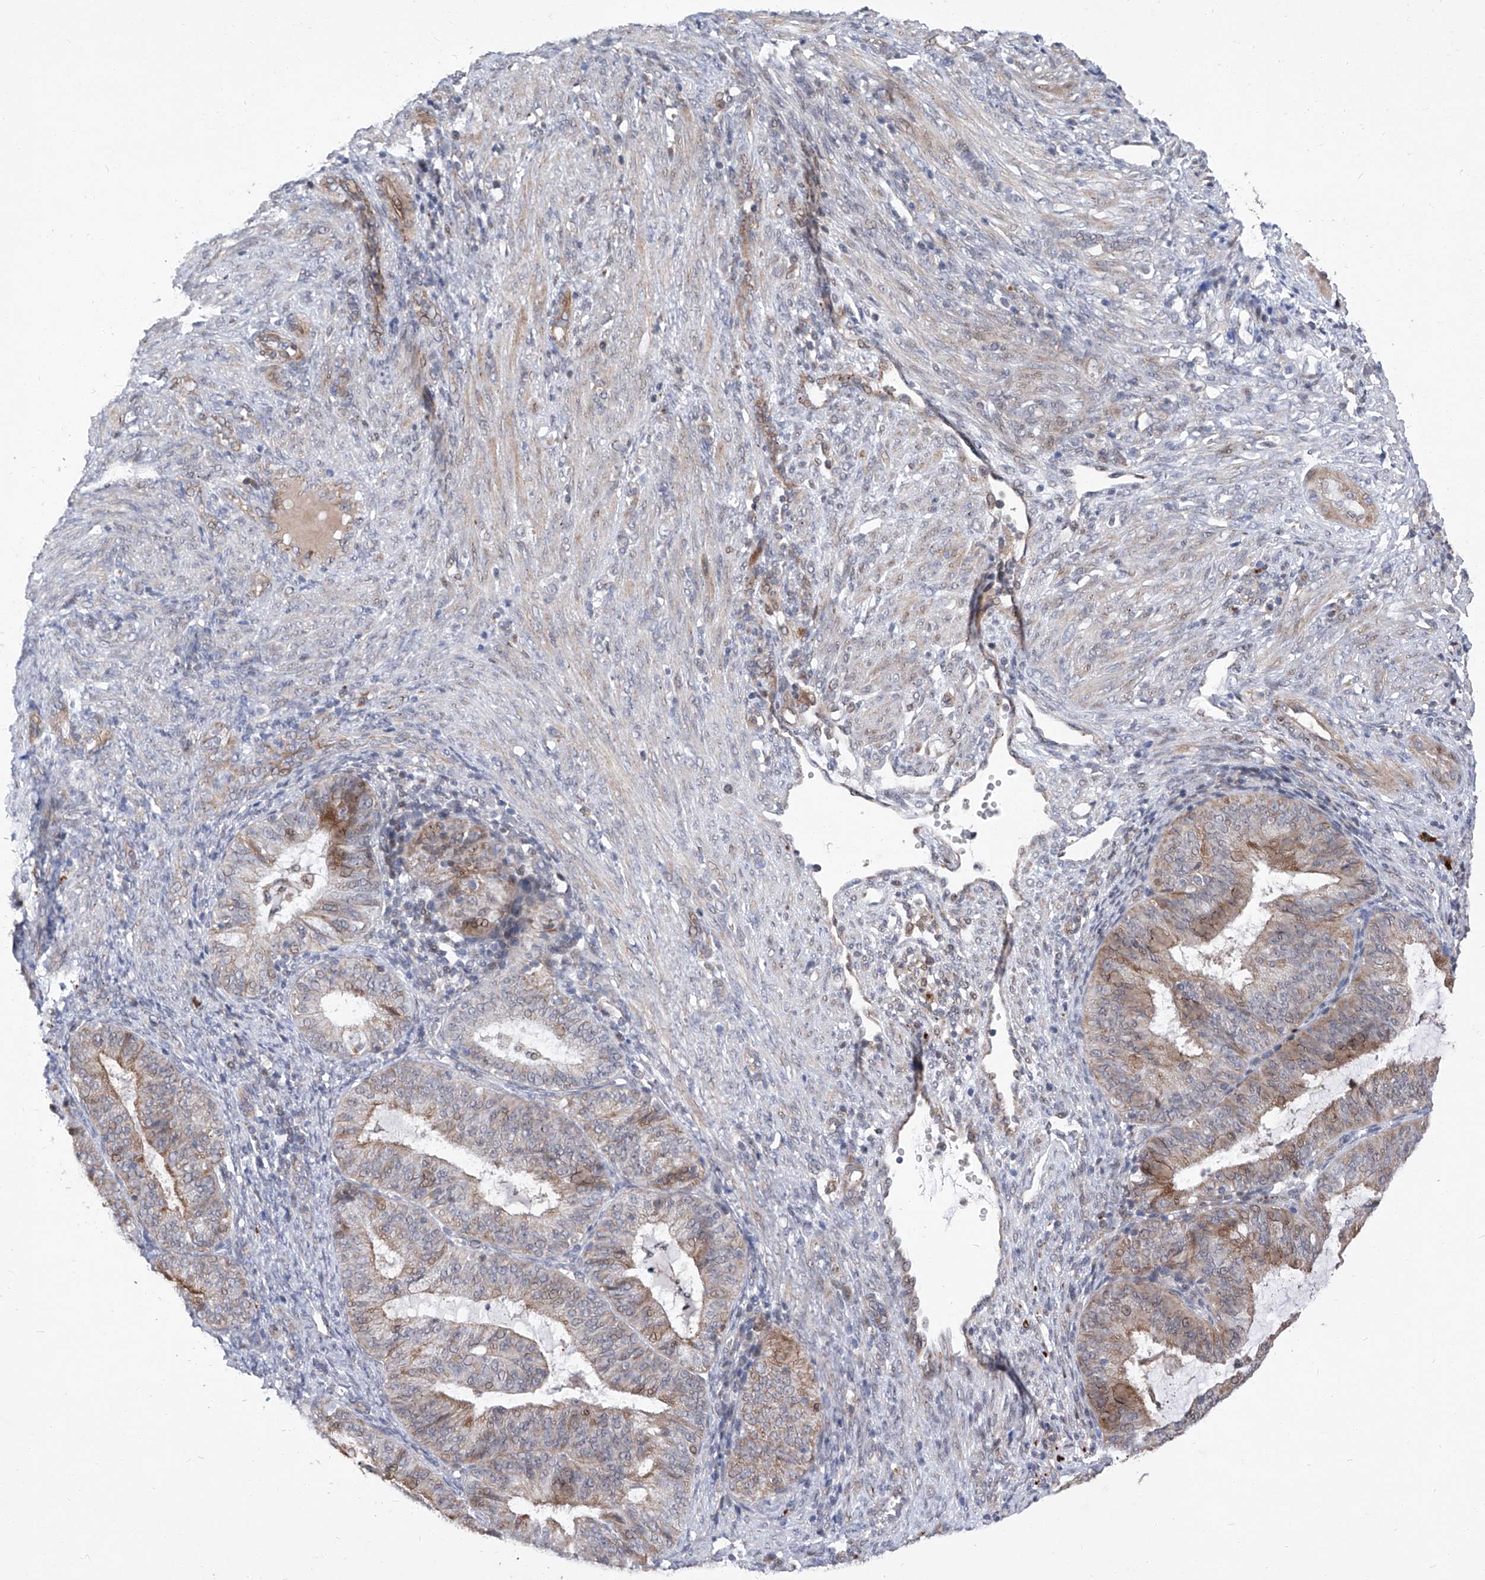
{"staining": {"intensity": "moderate", "quantity": "<25%", "location": "cytoplasmic/membranous"}, "tissue": "endometrial cancer", "cell_type": "Tumor cells", "image_type": "cancer", "snomed": [{"axis": "morphology", "description": "Adenocarcinoma, NOS"}, {"axis": "topography", "description": "Endometrium"}], "caption": "High-power microscopy captured an immunohistochemistry (IHC) image of endometrial cancer, revealing moderate cytoplasmic/membranous positivity in approximately <25% of tumor cells.", "gene": "FARP2", "patient": {"sex": "female", "age": 51}}